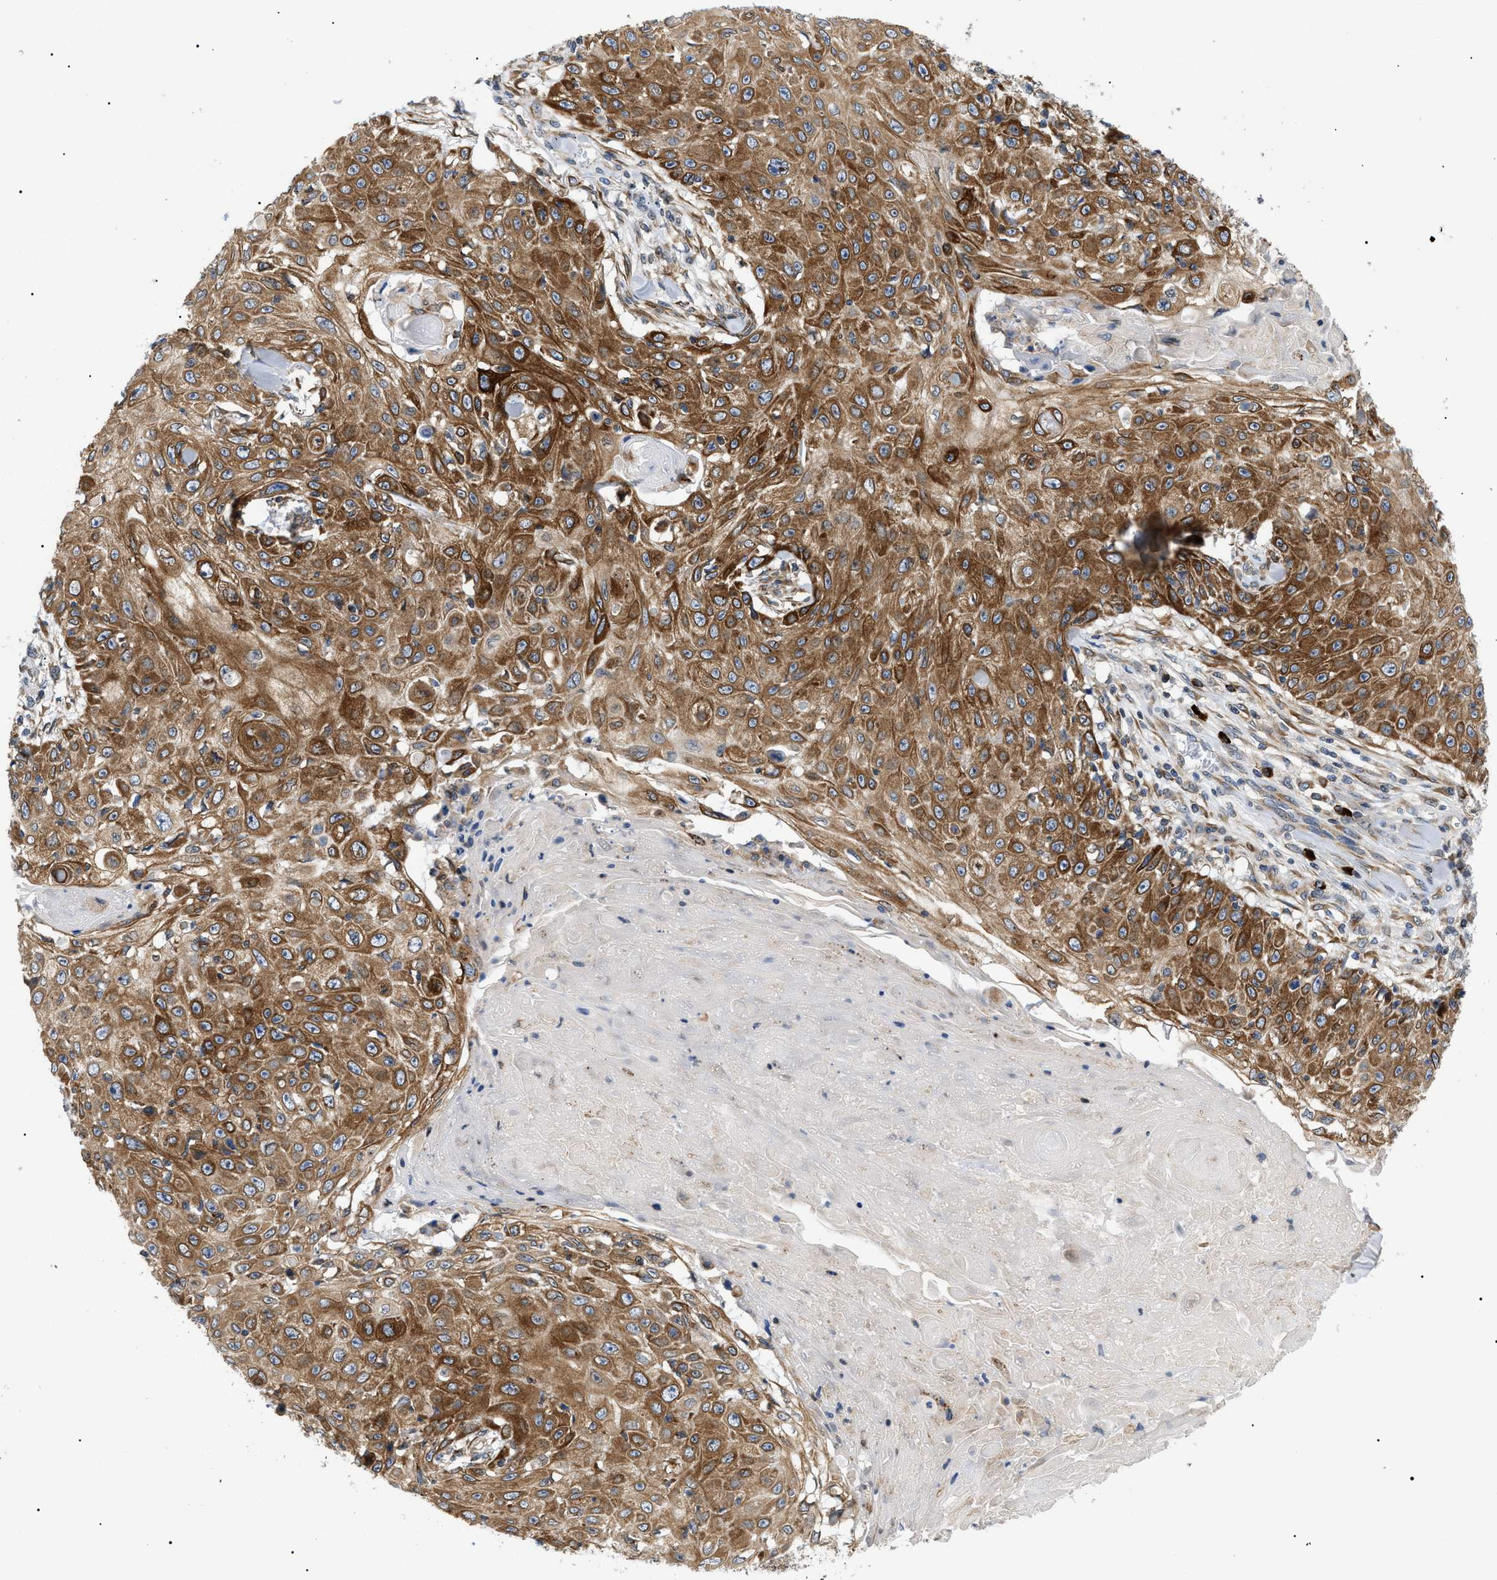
{"staining": {"intensity": "moderate", "quantity": ">75%", "location": "cytoplasmic/membranous"}, "tissue": "skin cancer", "cell_type": "Tumor cells", "image_type": "cancer", "snomed": [{"axis": "morphology", "description": "Squamous cell carcinoma, NOS"}, {"axis": "topography", "description": "Skin"}], "caption": "The photomicrograph exhibits immunohistochemical staining of squamous cell carcinoma (skin). There is moderate cytoplasmic/membranous positivity is identified in approximately >75% of tumor cells. Nuclei are stained in blue.", "gene": "DERL1", "patient": {"sex": "male", "age": 86}}